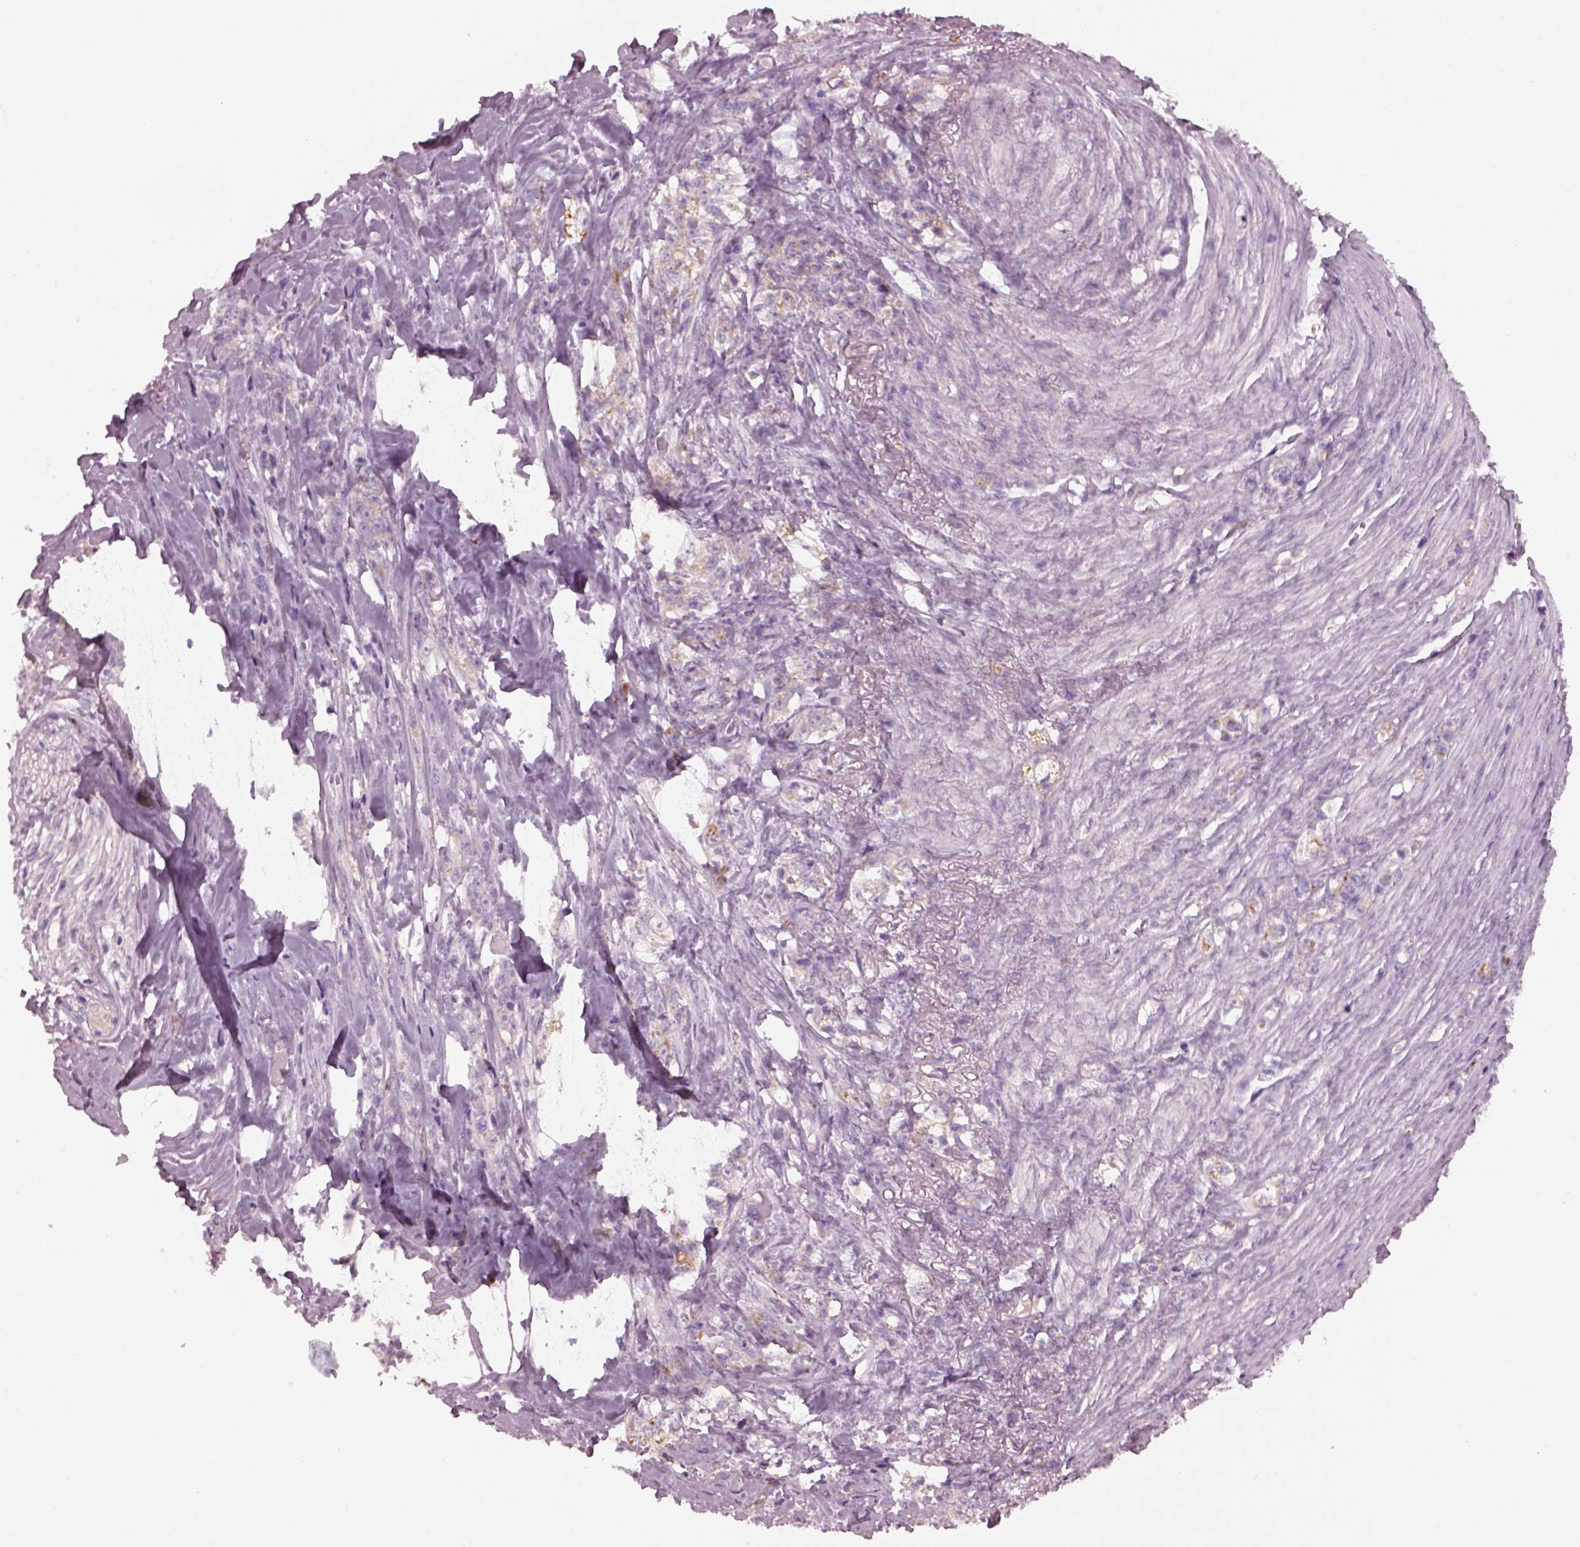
{"staining": {"intensity": "negative", "quantity": "none", "location": "none"}, "tissue": "stomach cancer", "cell_type": "Tumor cells", "image_type": "cancer", "snomed": [{"axis": "morphology", "description": "Adenocarcinoma, NOS"}, {"axis": "topography", "description": "Stomach, lower"}], "caption": "The immunohistochemistry (IHC) micrograph has no significant positivity in tumor cells of stomach cancer (adenocarcinoma) tissue.", "gene": "TMEM231", "patient": {"sex": "male", "age": 88}}